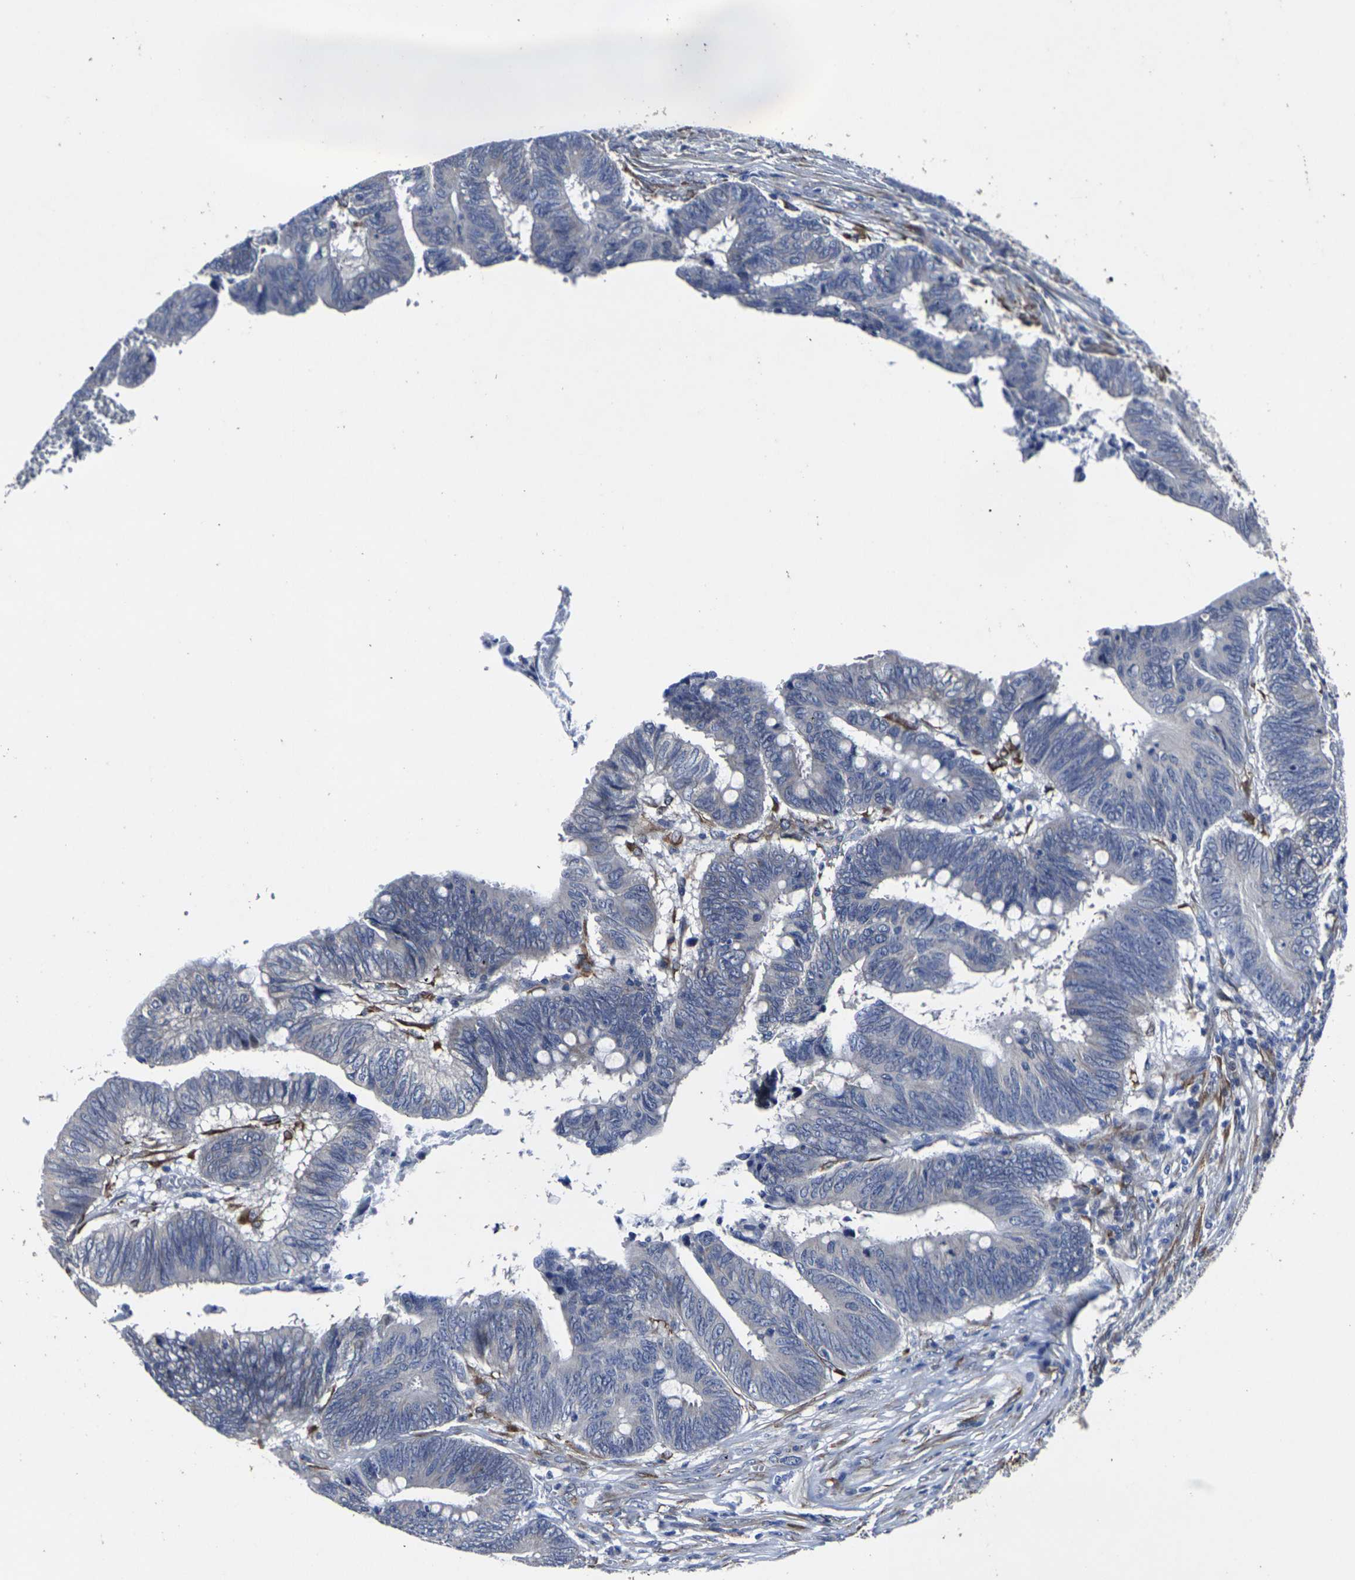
{"staining": {"intensity": "negative", "quantity": "none", "location": "none"}, "tissue": "colorectal cancer", "cell_type": "Tumor cells", "image_type": "cancer", "snomed": [{"axis": "morphology", "description": "Adenocarcinoma, NOS"}, {"axis": "topography", "description": "Colon"}], "caption": "Adenocarcinoma (colorectal) stained for a protein using immunohistochemistry displays no expression tumor cells.", "gene": "CYP2C8", "patient": {"sex": "male", "age": 45}}